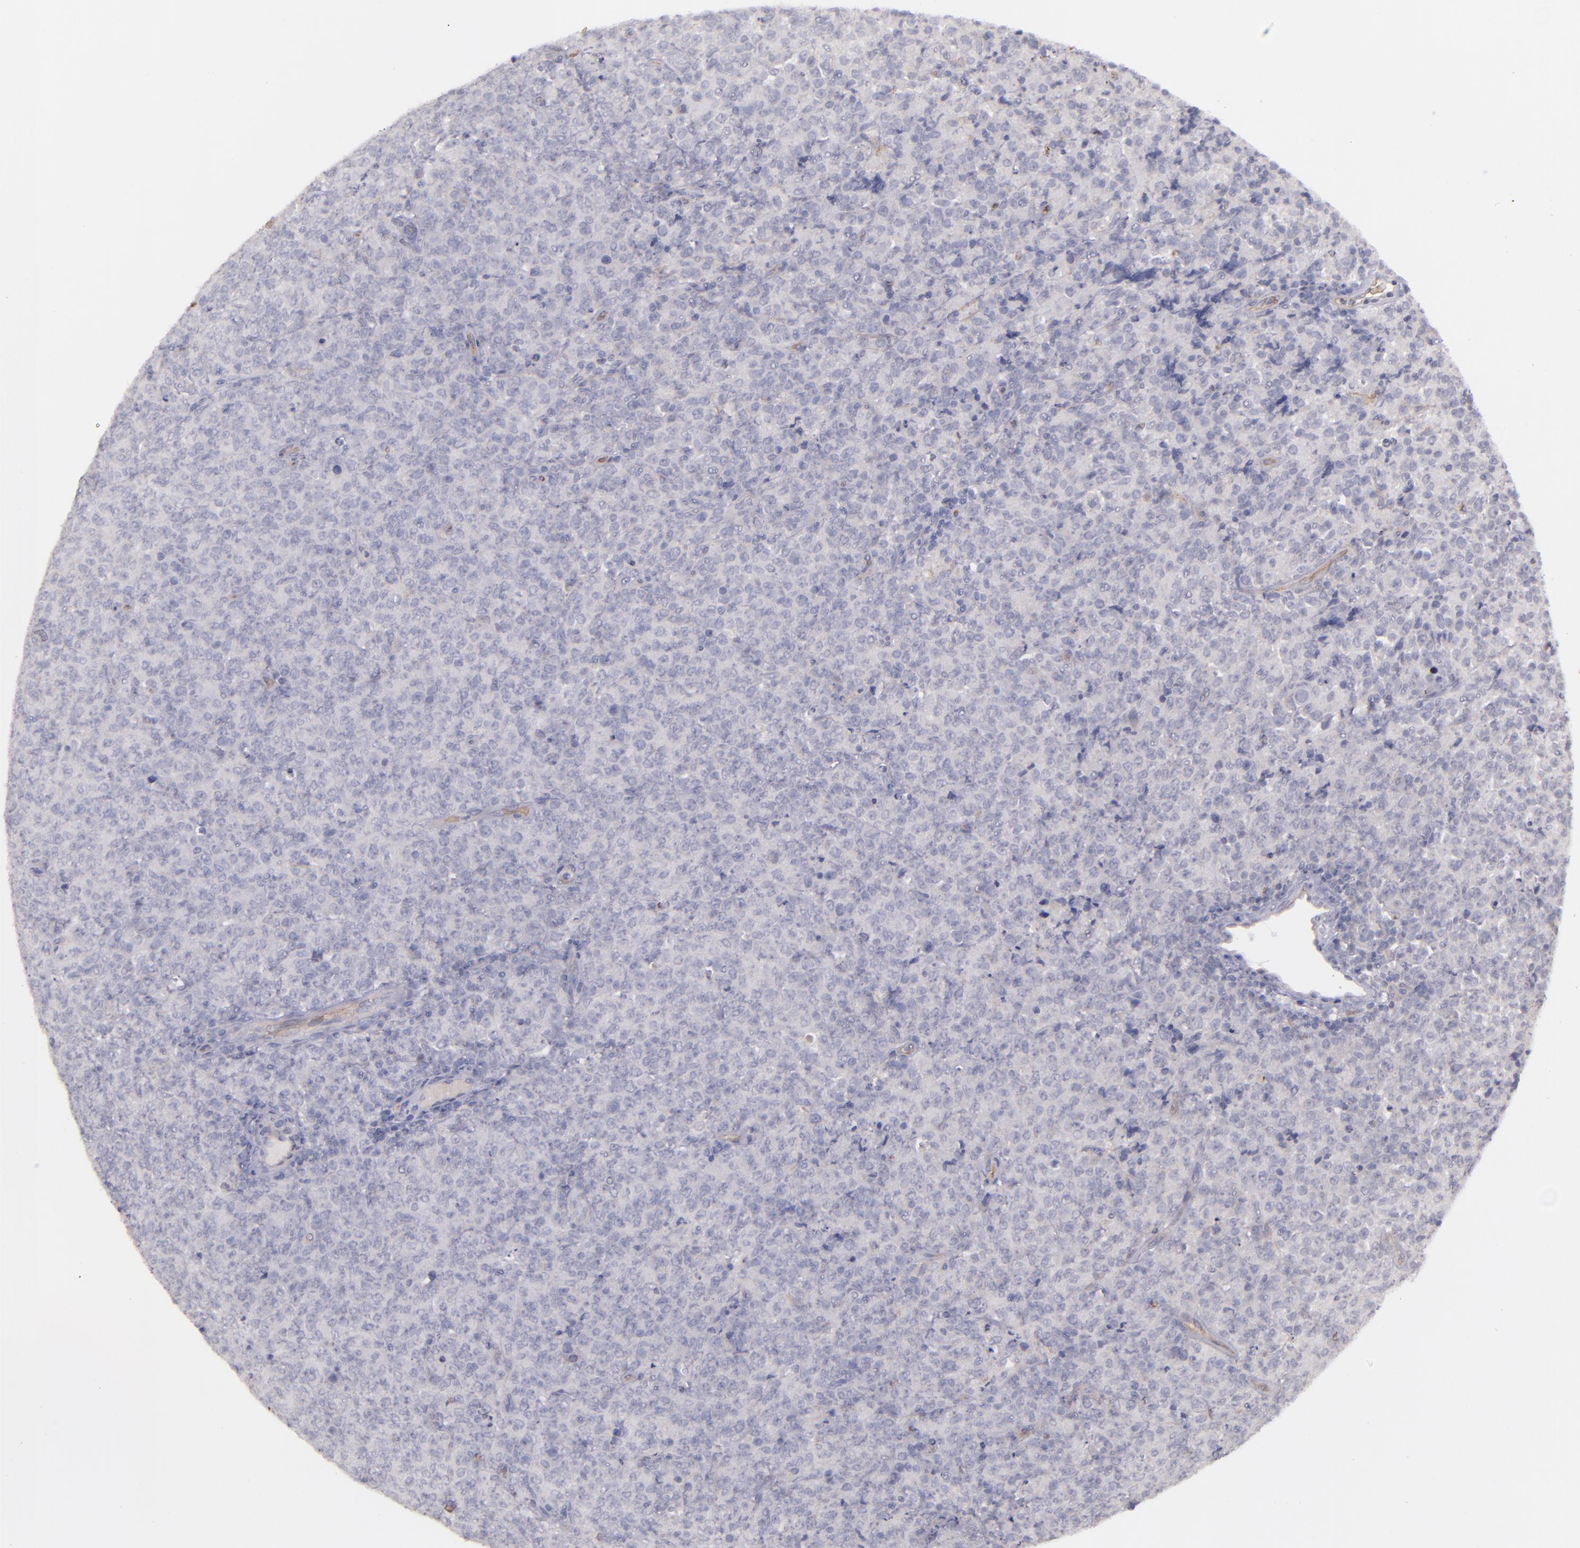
{"staining": {"intensity": "negative", "quantity": "none", "location": "none"}, "tissue": "lymphoma", "cell_type": "Tumor cells", "image_type": "cancer", "snomed": [{"axis": "morphology", "description": "Malignant lymphoma, non-Hodgkin's type, High grade"}, {"axis": "topography", "description": "Tonsil"}], "caption": "Immunohistochemical staining of lymphoma shows no significant expression in tumor cells. (DAB immunohistochemistry (IHC), high magnification).", "gene": "ACE", "patient": {"sex": "female", "age": 36}}